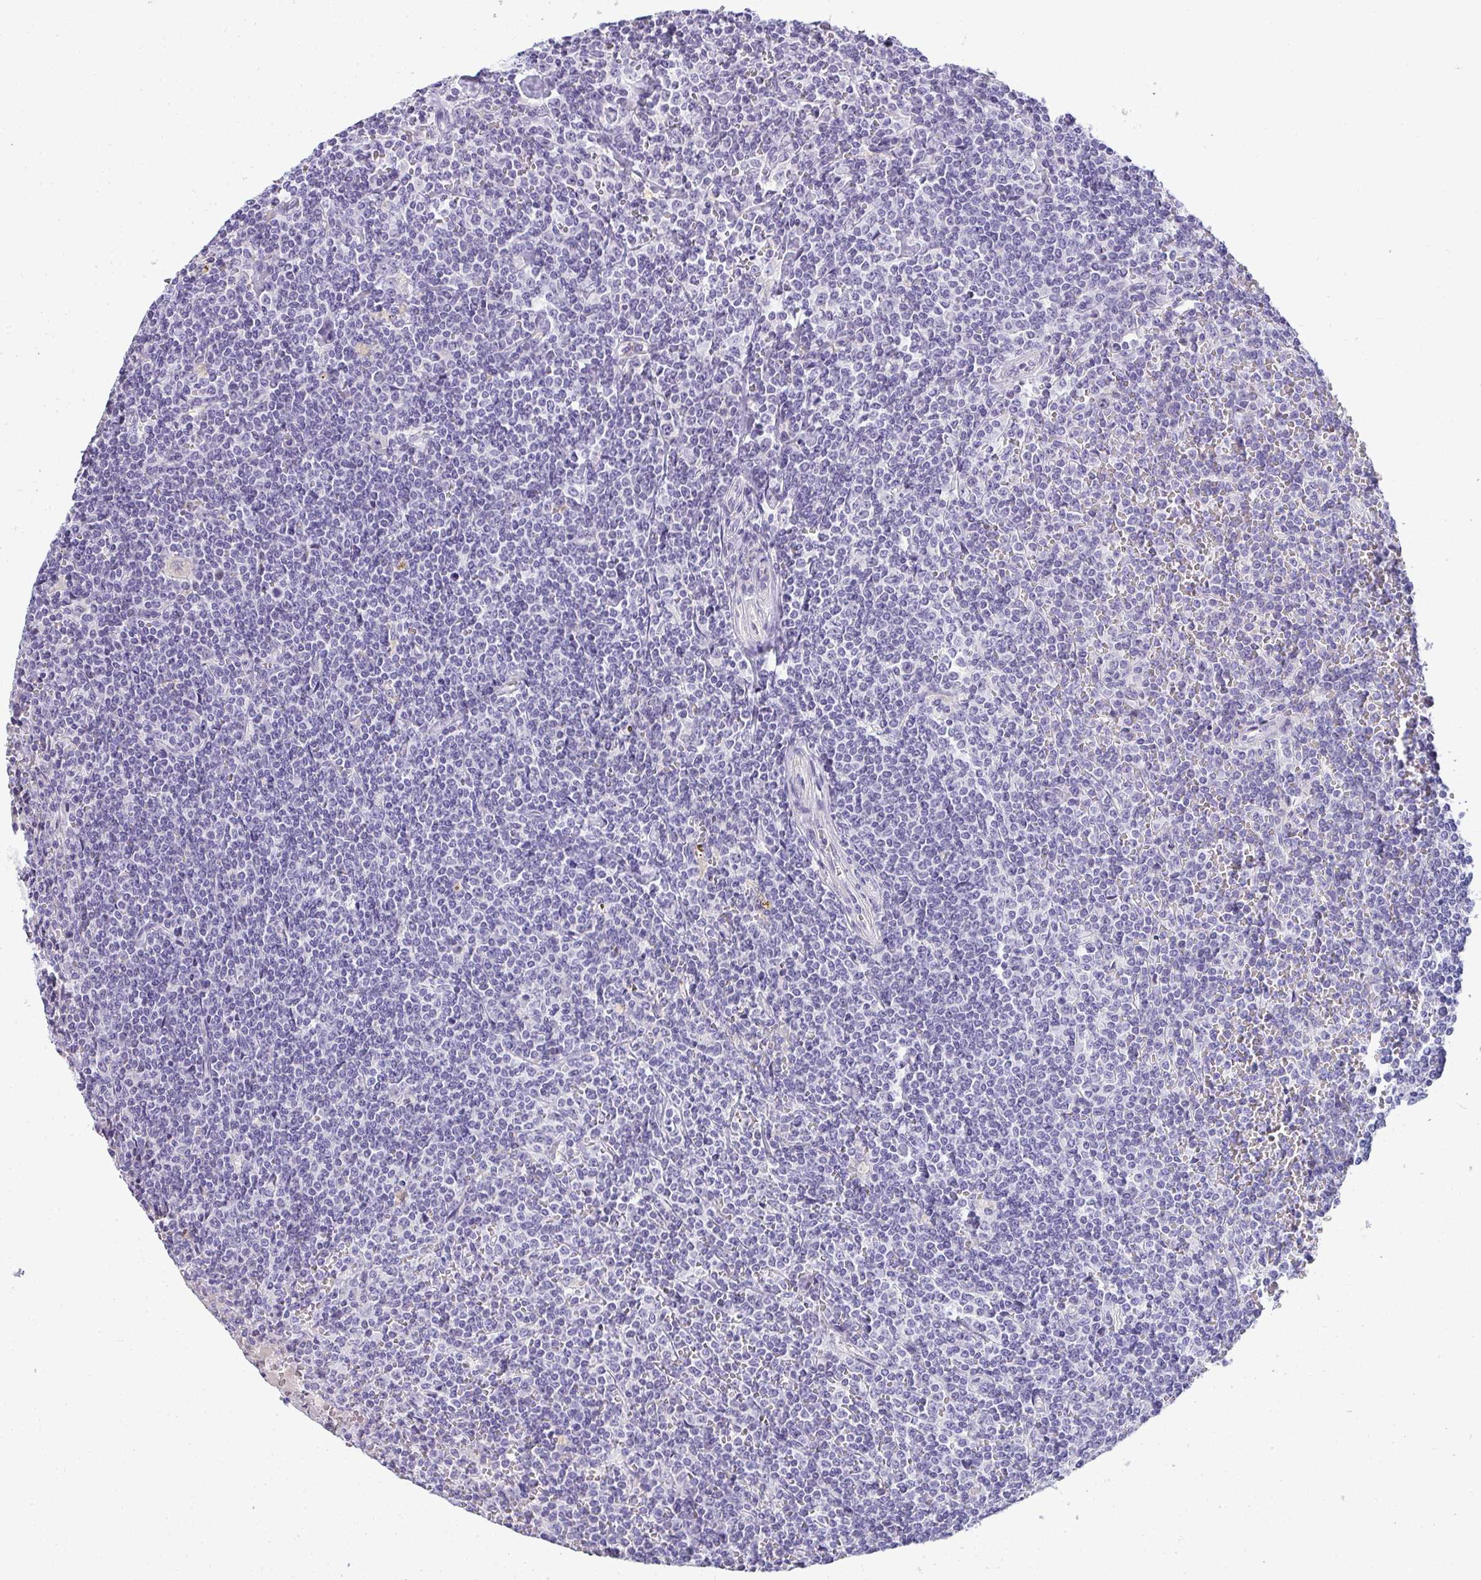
{"staining": {"intensity": "negative", "quantity": "none", "location": "none"}, "tissue": "lymphoma", "cell_type": "Tumor cells", "image_type": "cancer", "snomed": [{"axis": "morphology", "description": "Malignant lymphoma, non-Hodgkin's type, Low grade"}, {"axis": "topography", "description": "Spleen"}], "caption": "An image of human malignant lymphoma, non-Hodgkin's type (low-grade) is negative for staining in tumor cells.", "gene": "AK5", "patient": {"sex": "female", "age": 19}}